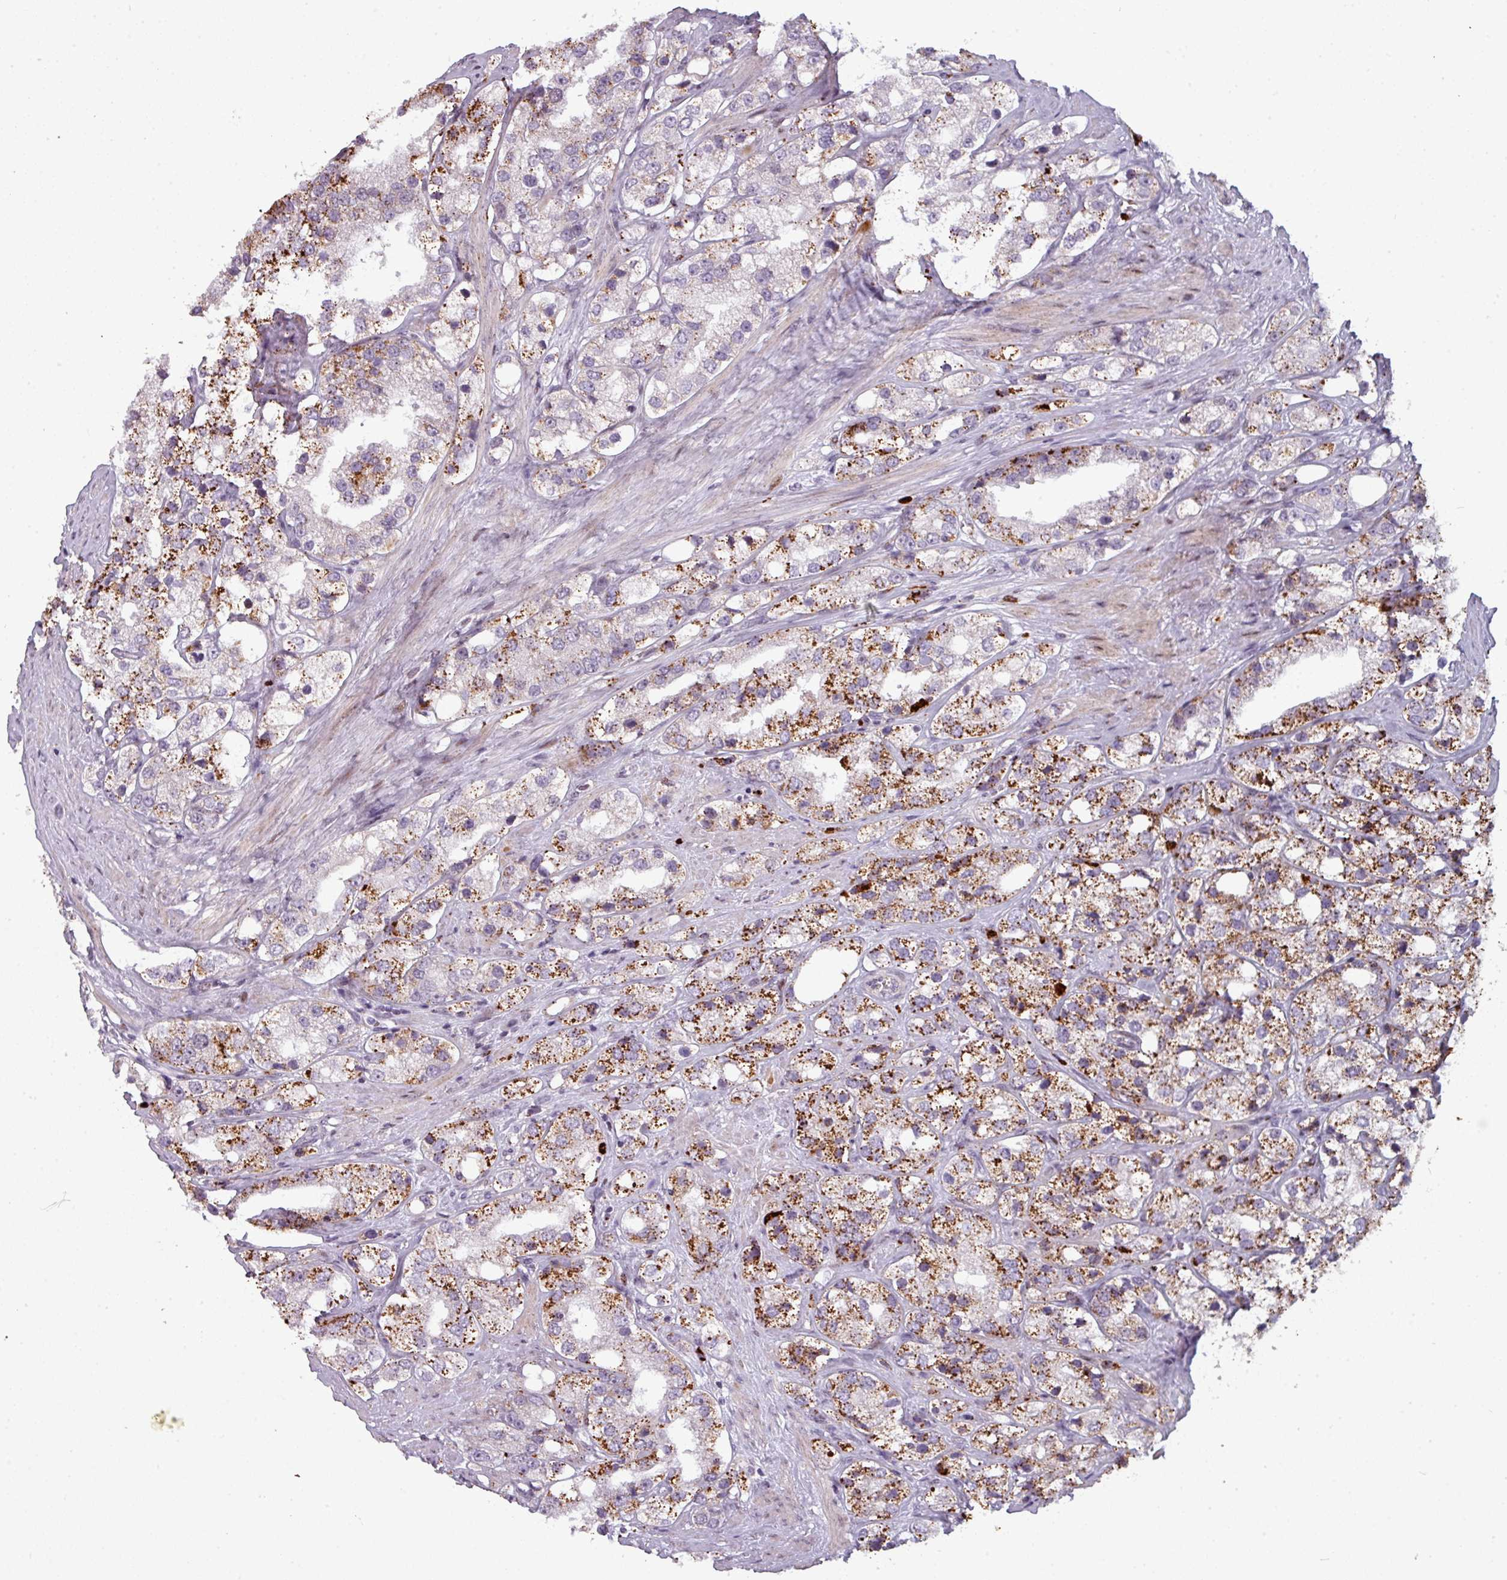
{"staining": {"intensity": "moderate", "quantity": "25%-75%", "location": "cytoplasmic/membranous"}, "tissue": "prostate cancer", "cell_type": "Tumor cells", "image_type": "cancer", "snomed": [{"axis": "morphology", "description": "Adenocarcinoma, NOS"}, {"axis": "topography", "description": "Prostate"}], "caption": "Immunohistochemistry histopathology image of neoplastic tissue: human adenocarcinoma (prostate) stained using immunohistochemistry displays medium levels of moderate protein expression localized specifically in the cytoplasmic/membranous of tumor cells, appearing as a cytoplasmic/membranous brown color.", "gene": "TMEFF1", "patient": {"sex": "male", "age": 79}}